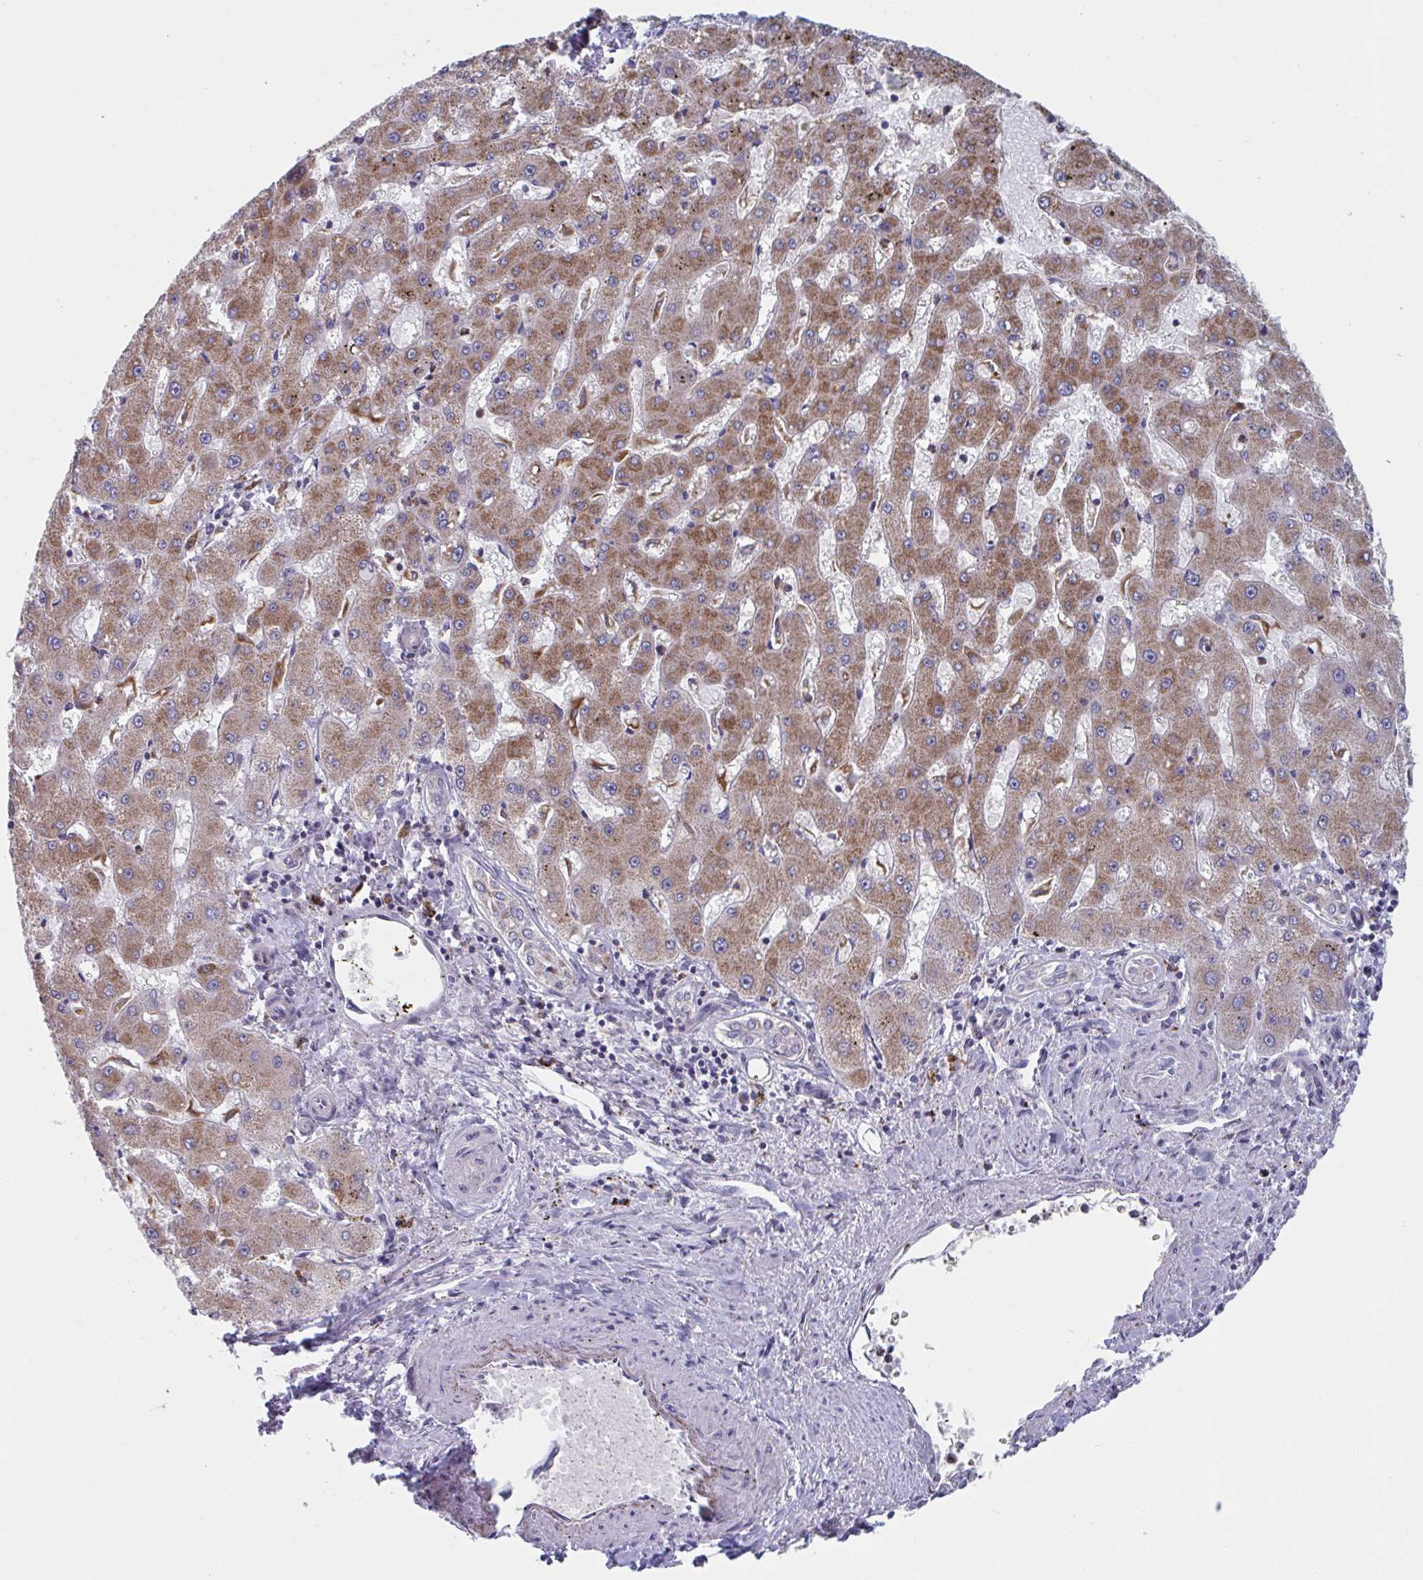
{"staining": {"intensity": "moderate", "quantity": ">75%", "location": "cytoplasmic/membranous"}, "tissue": "liver cancer", "cell_type": "Tumor cells", "image_type": "cancer", "snomed": [{"axis": "morphology", "description": "Carcinoma, Hepatocellular, NOS"}, {"axis": "topography", "description": "Liver"}], "caption": "Protein analysis of liver cancer (hepatocellular carcinoma) tissue exhibits moderate cytoplasmic/membranous positivity in approximately >75% of tumor cells. The staining was performed using DAB to visualize the protein expression in brown, while the nuclei were stained in blue with hematoxylin (Magnification: 20x).", "gene": "NIPSNAP1", "patient": {"sex": "male", "age": 67}}